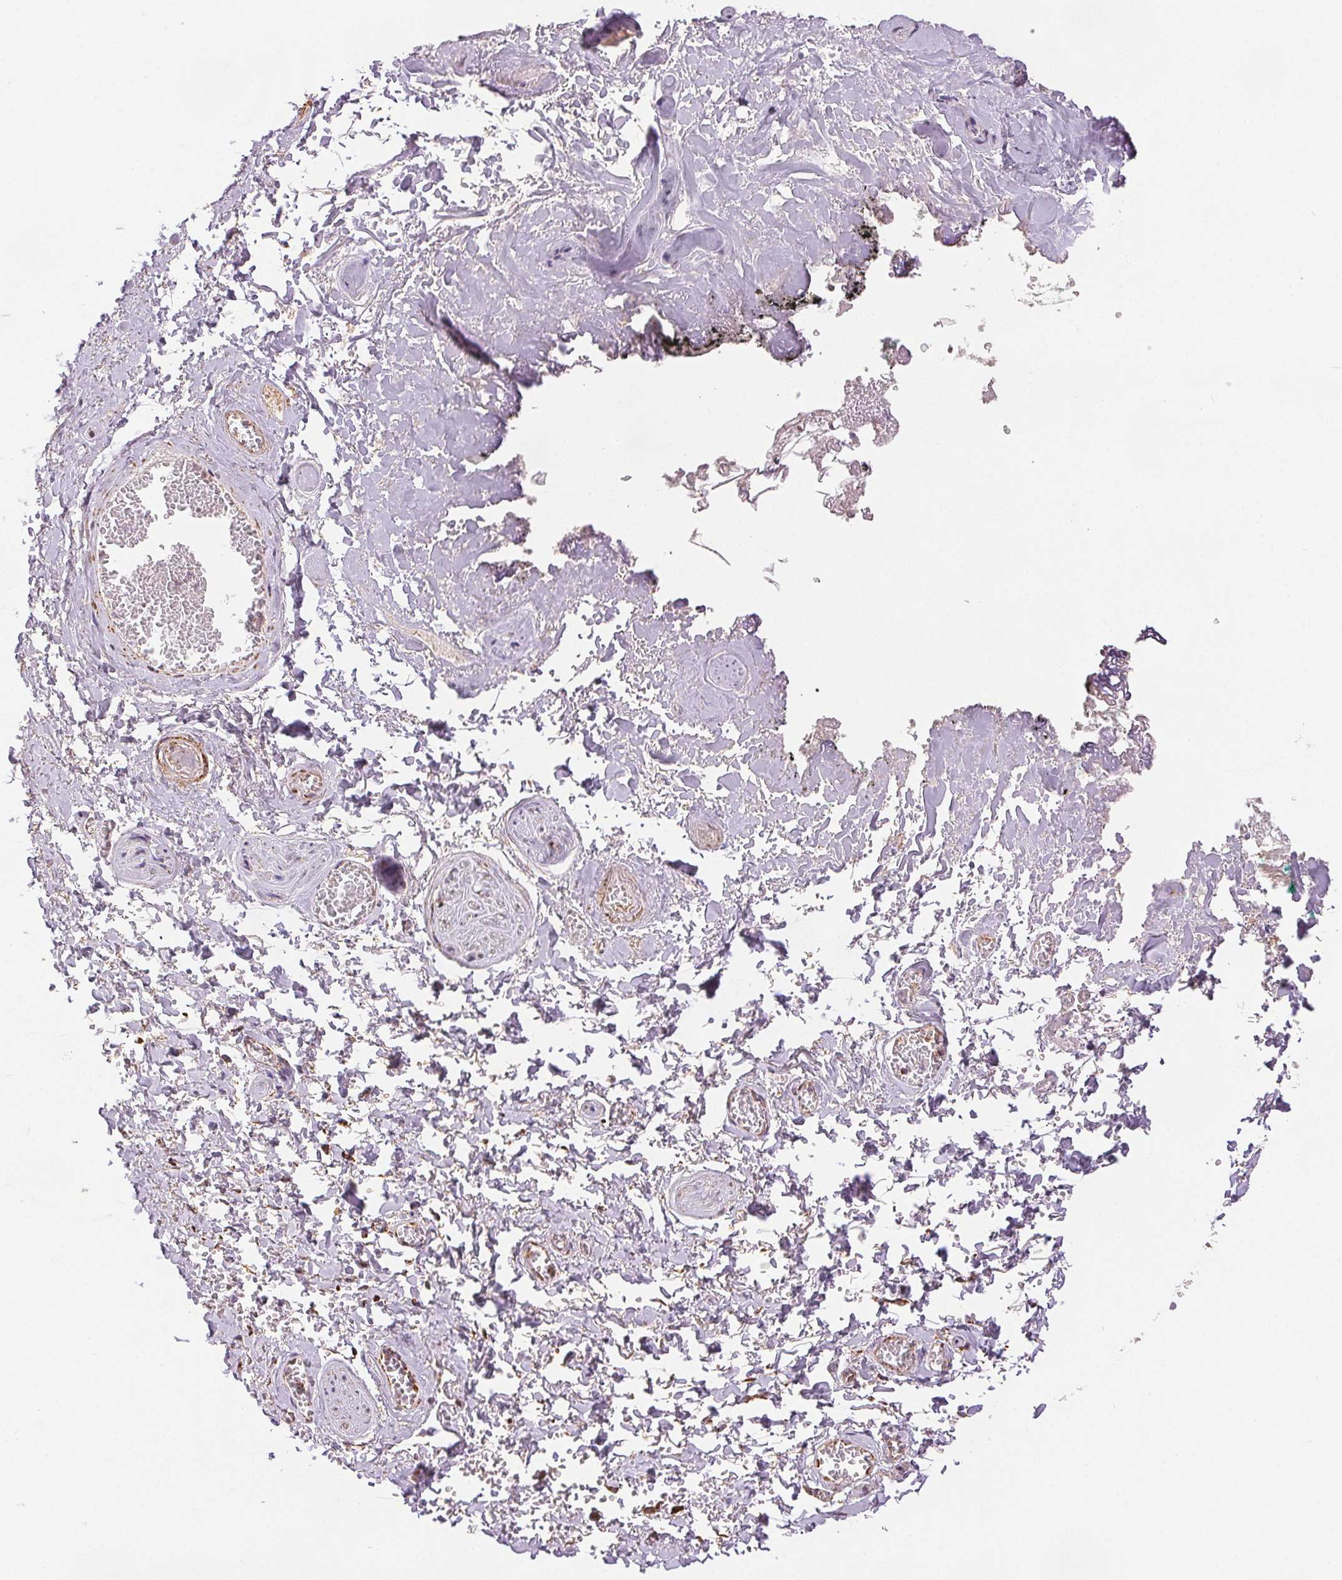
{"staining": {"intensity": "negative", "quantity": "none", "location": "none"}, "tissue": "adipose tissue", "cell_type": "Adipocytes", "image_type": "normal", "snomed": [{"axis": "morphology", "description": "Normal tissue, NOS"}, {"axis": "topography", "description": "Vulva"}, {"axis": "topography", "description": "Peripheral nerve tissue"}], "caption": "Immunohistochemical staining of normal human adipose tissue exhibits no significant expression in adipocytes. (DAB (3,3'-diaminobenzidine) immunohistochemistry with hematoxylin counter stain).", "gene": "SDHB", "patient": {"sex": "female", "age": 66}}